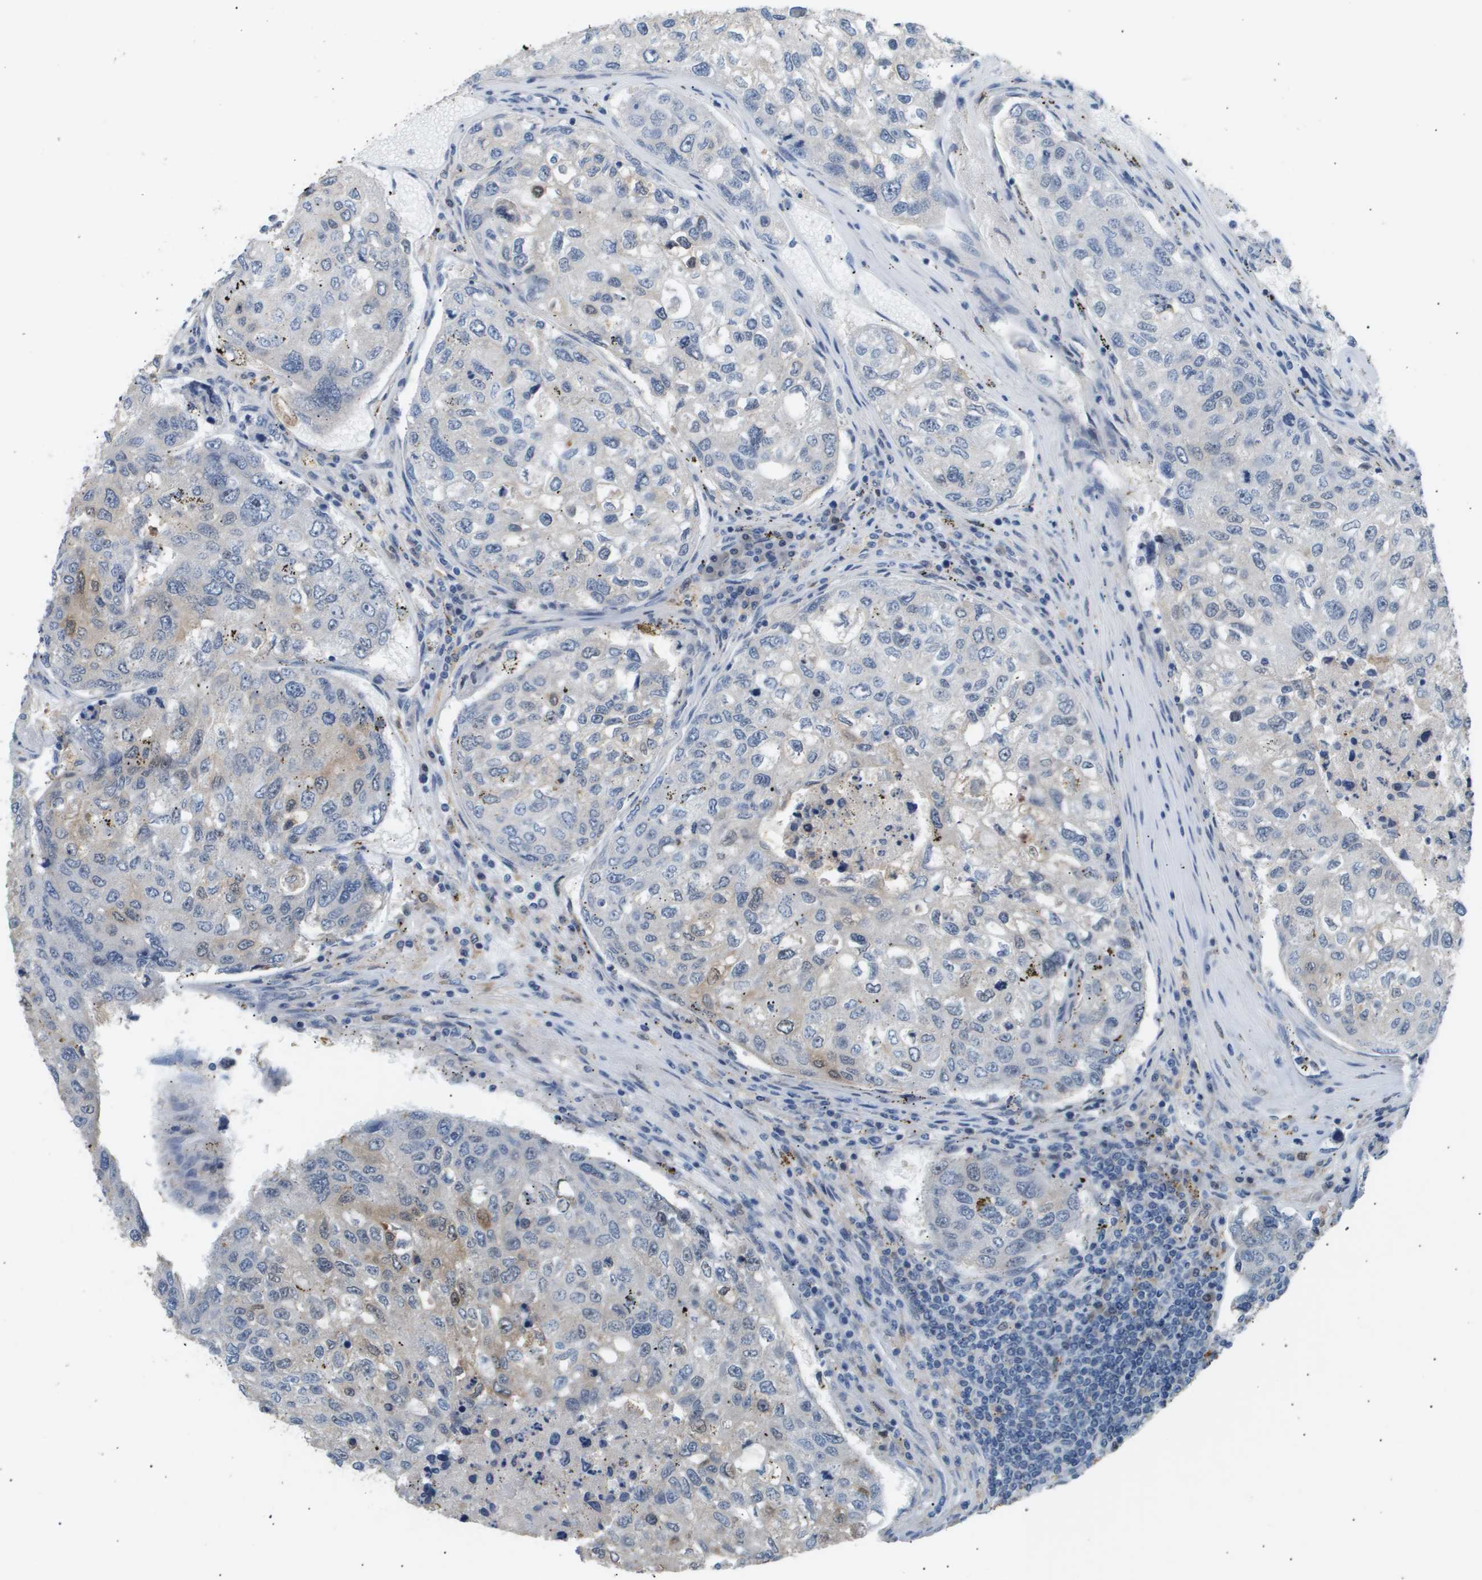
{"staining": {"intensity": "weak", "quantity": "<25%", "location": "cytoplasmic/membranous,nuclear"}, "tissue": "urothelial cancer", "cell_type": "Tumor cells", "image_type": "cancer", "snomed": [{"axis": "morphology", "description": "Urothelial carcinoma, High grade"}, {"axis": "topography", "description": "Lymph node"}, {"axis": "topography", "description": "Urinary bladder"}], "caption": "DAB (3,3'-diaminobenzidine) immunohistochemical staining of human urothelial carcinoma (high-grade) shows no significant staining in tumor cells. Nuclei are stained in blue.", "gene": "AKR1A1", "patient": {"sex": "male", "age": 51}}